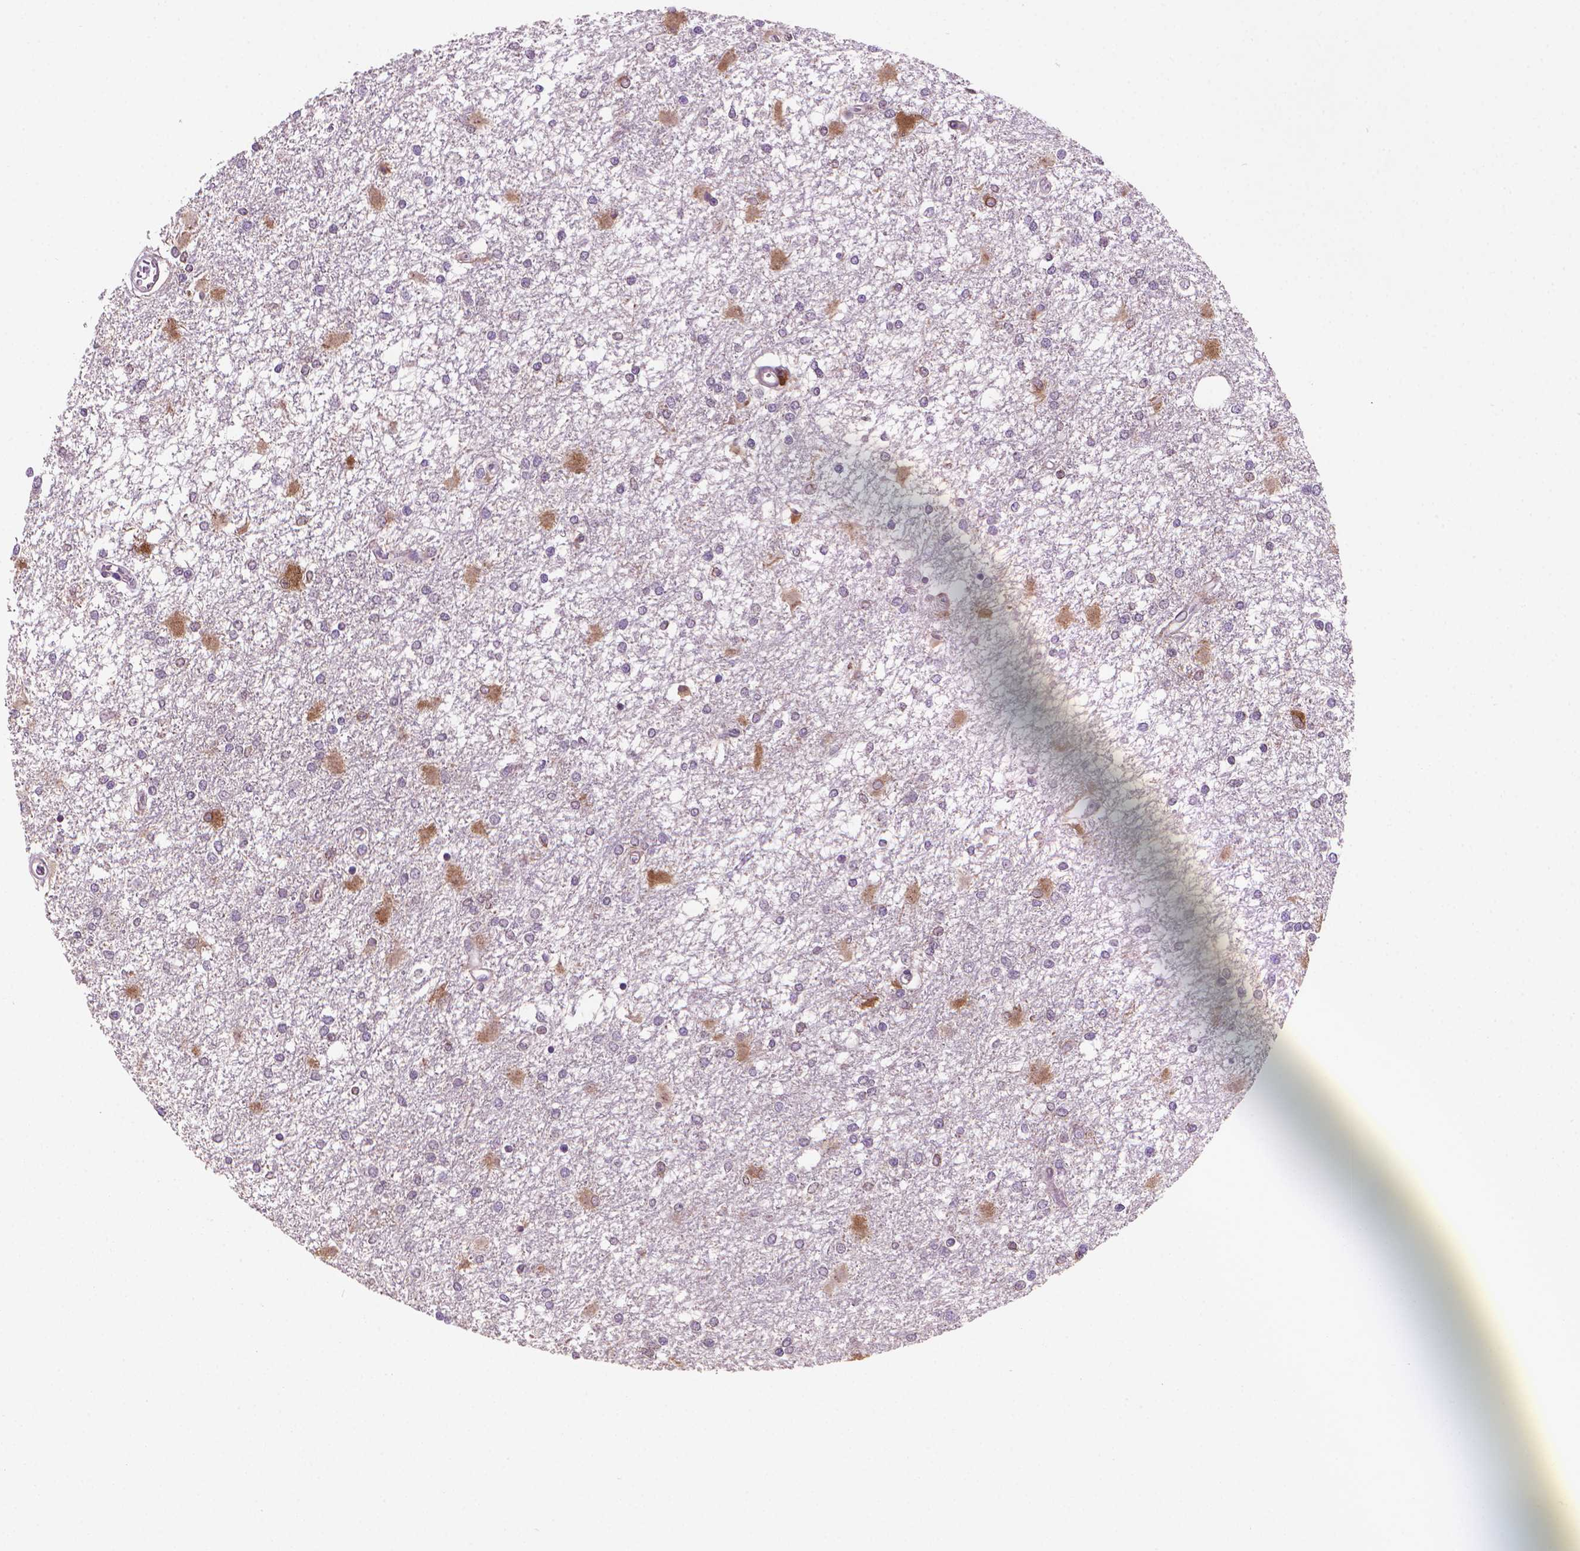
{"staining": {"intensity": "negative", "quantity": "none", "location": "none"}, "tissue": "glioma", "cell_type": "Tumor cells", "image_type": "cancer", "snomed": [{"axis": "morphology", "description": "Glioma, malignant, High grade"}, {"axis": "topography", "description": "Cerebral cortex"}], "caption": "Immunohistochemical staining of human high-grade glioma (malignant) exhibits no significant positivity in tumor cells.", "gene": "BCL2", "patient": {"sex": "male", "age": 79}}